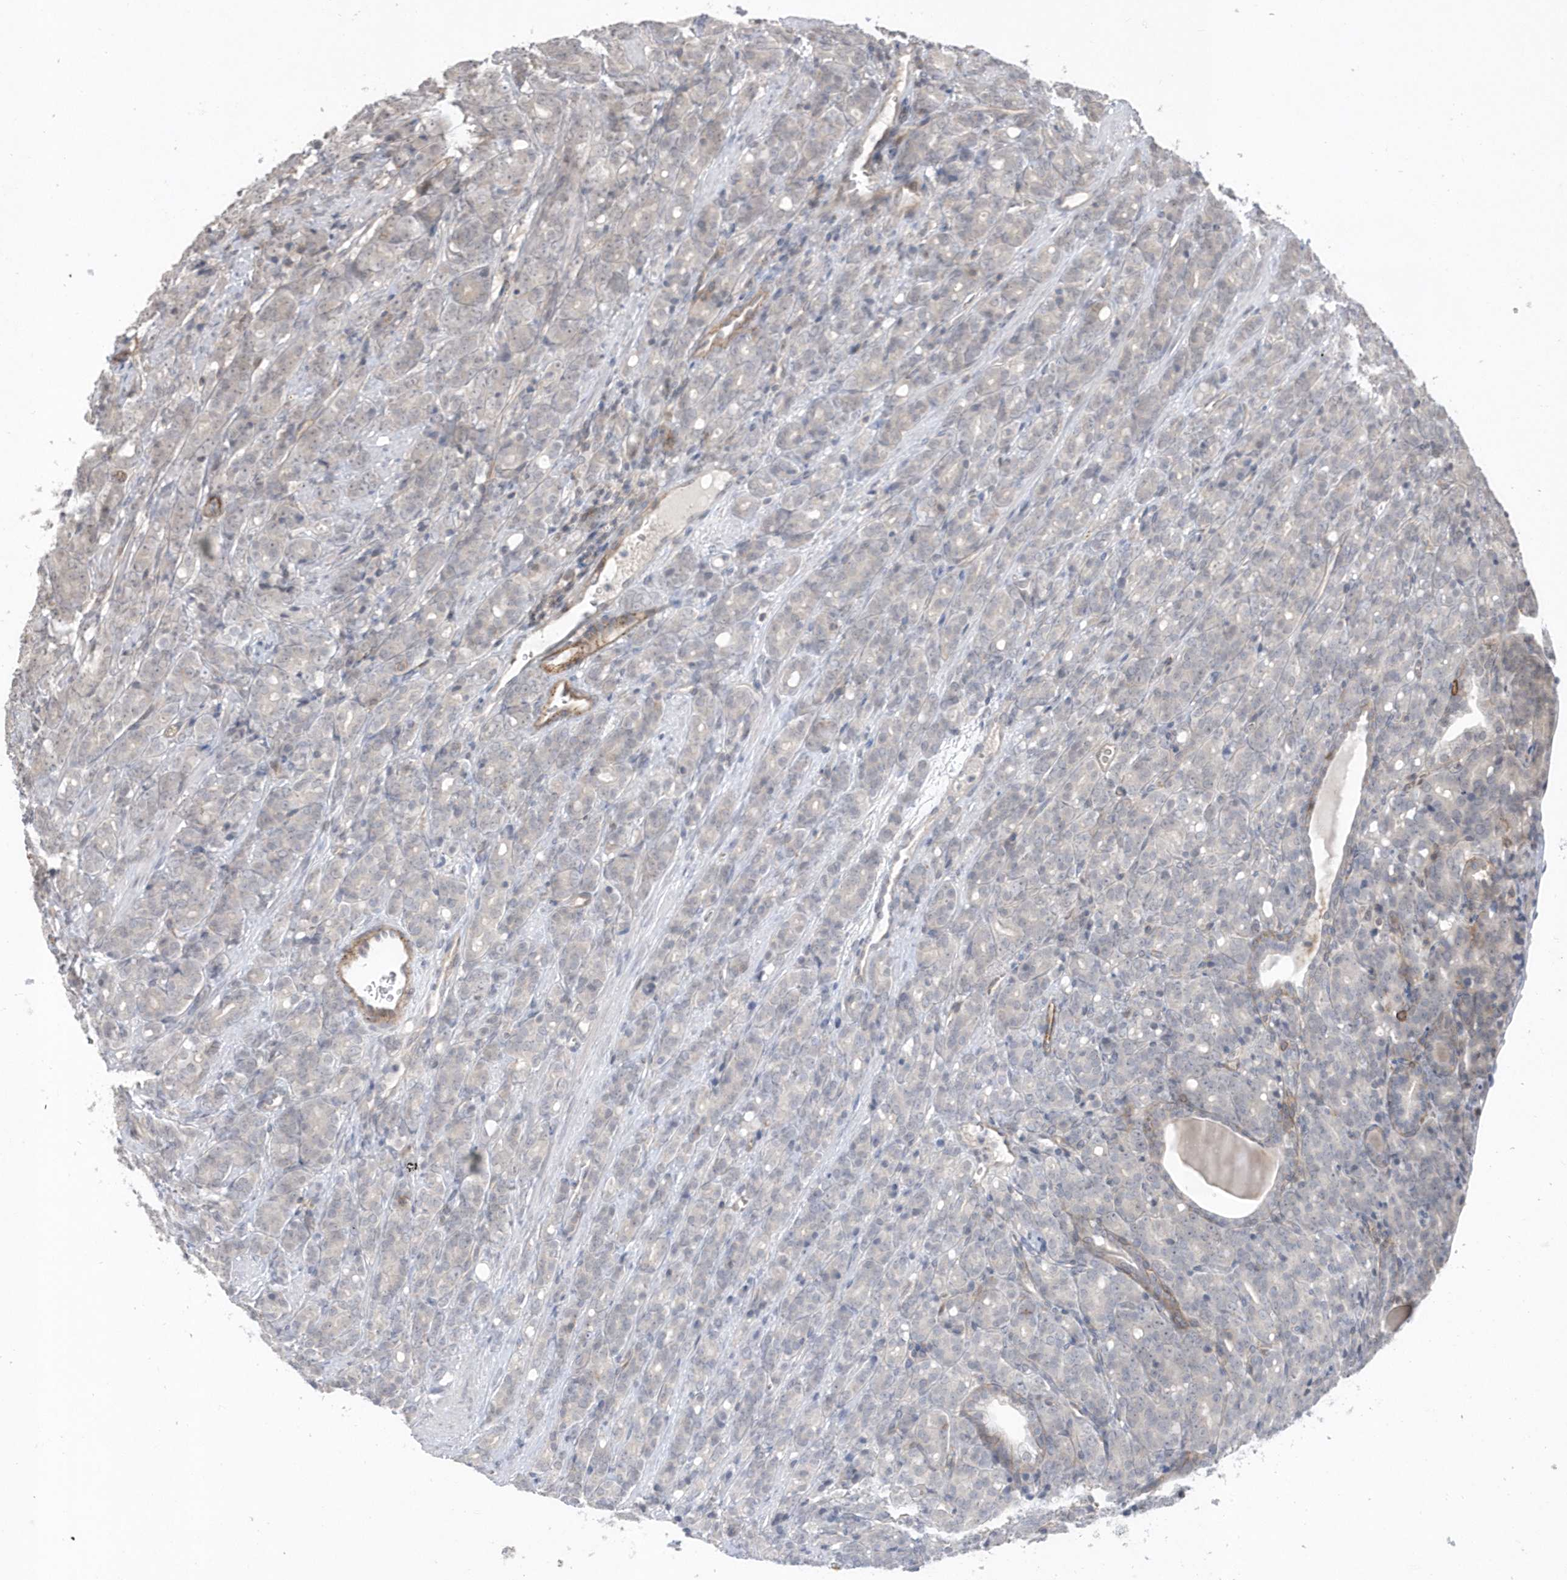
{"staining": {"intensity": "negative", "quantity": "none", "location": "none"}, "tissue": "prostate cancer", "cell_type": "Tumor cells", "image_type": "cancer", "snomed": [{"axis": "morphology", "description": "Adenocarcinoma, High grade"}, {"axis": "topography", "description": "Prostate"}], "caption": "Tumor cells show no significant expression in prostate cancer.", "gene": "CRIP3", "patient": {"sex": "male", "age": 62}}